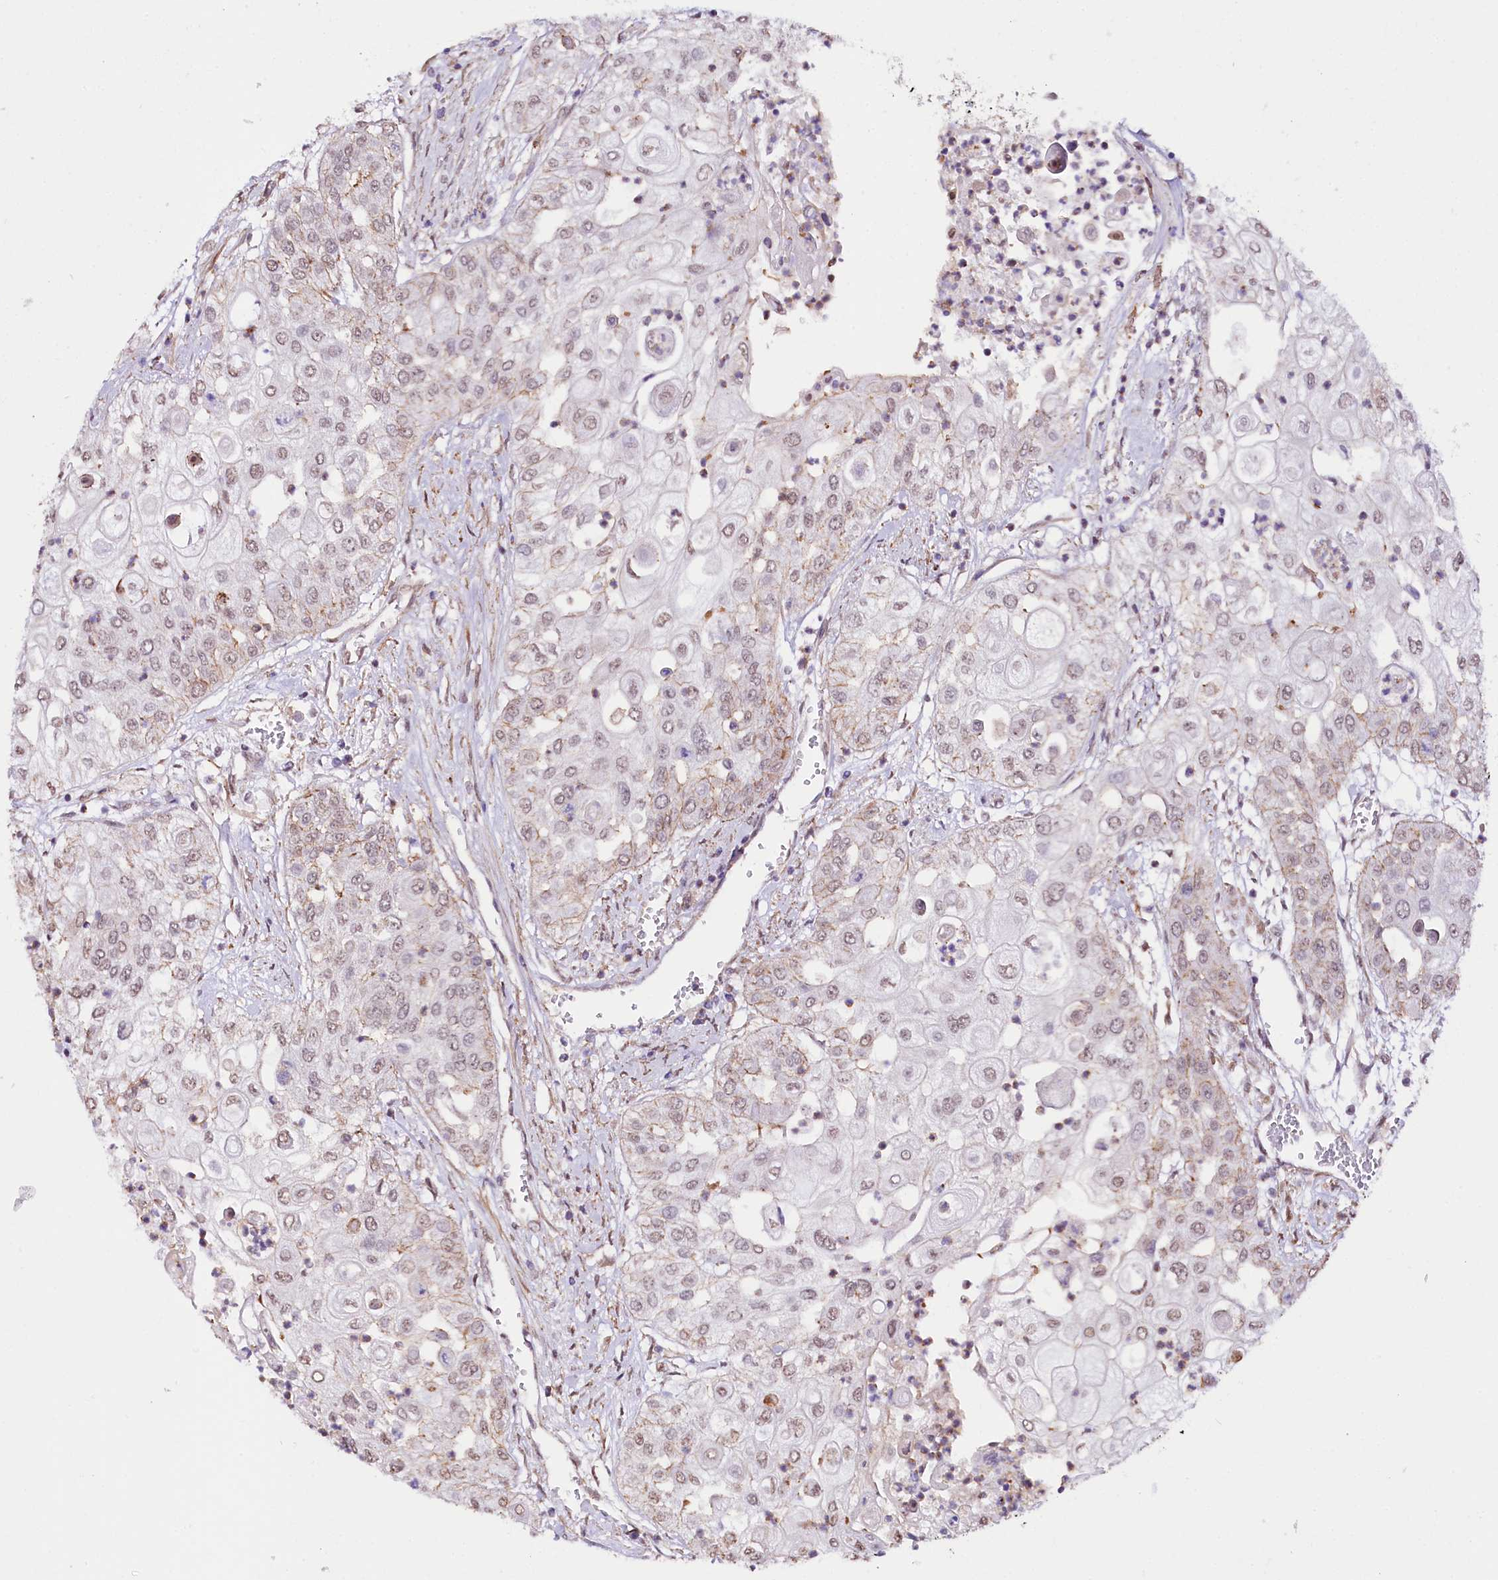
{"staining": {"intensity": "weak", "quantity": "<25%", "location": "cytoplasmic/membranous"}, "tissue": "urothelial cancer", "cell_type": "Tumor cells", "image_type": "cancer", "snomed": [{"axis": "morphology", "description": "Urothelial carcinoma, High grade"}, {"axis": "topography", "description": "Urinary bladder"}], "caption": "Tumor cells are negative for protein expression in human urothelial carcinoma (high-grade). (DAB (3,3'-diaminobenzidine) immunohistochemistry (IHC) visualized using brightfield microscopy, high magnification).", "gene": "ST7", "patient": {"sex": "female", "age": 79}}